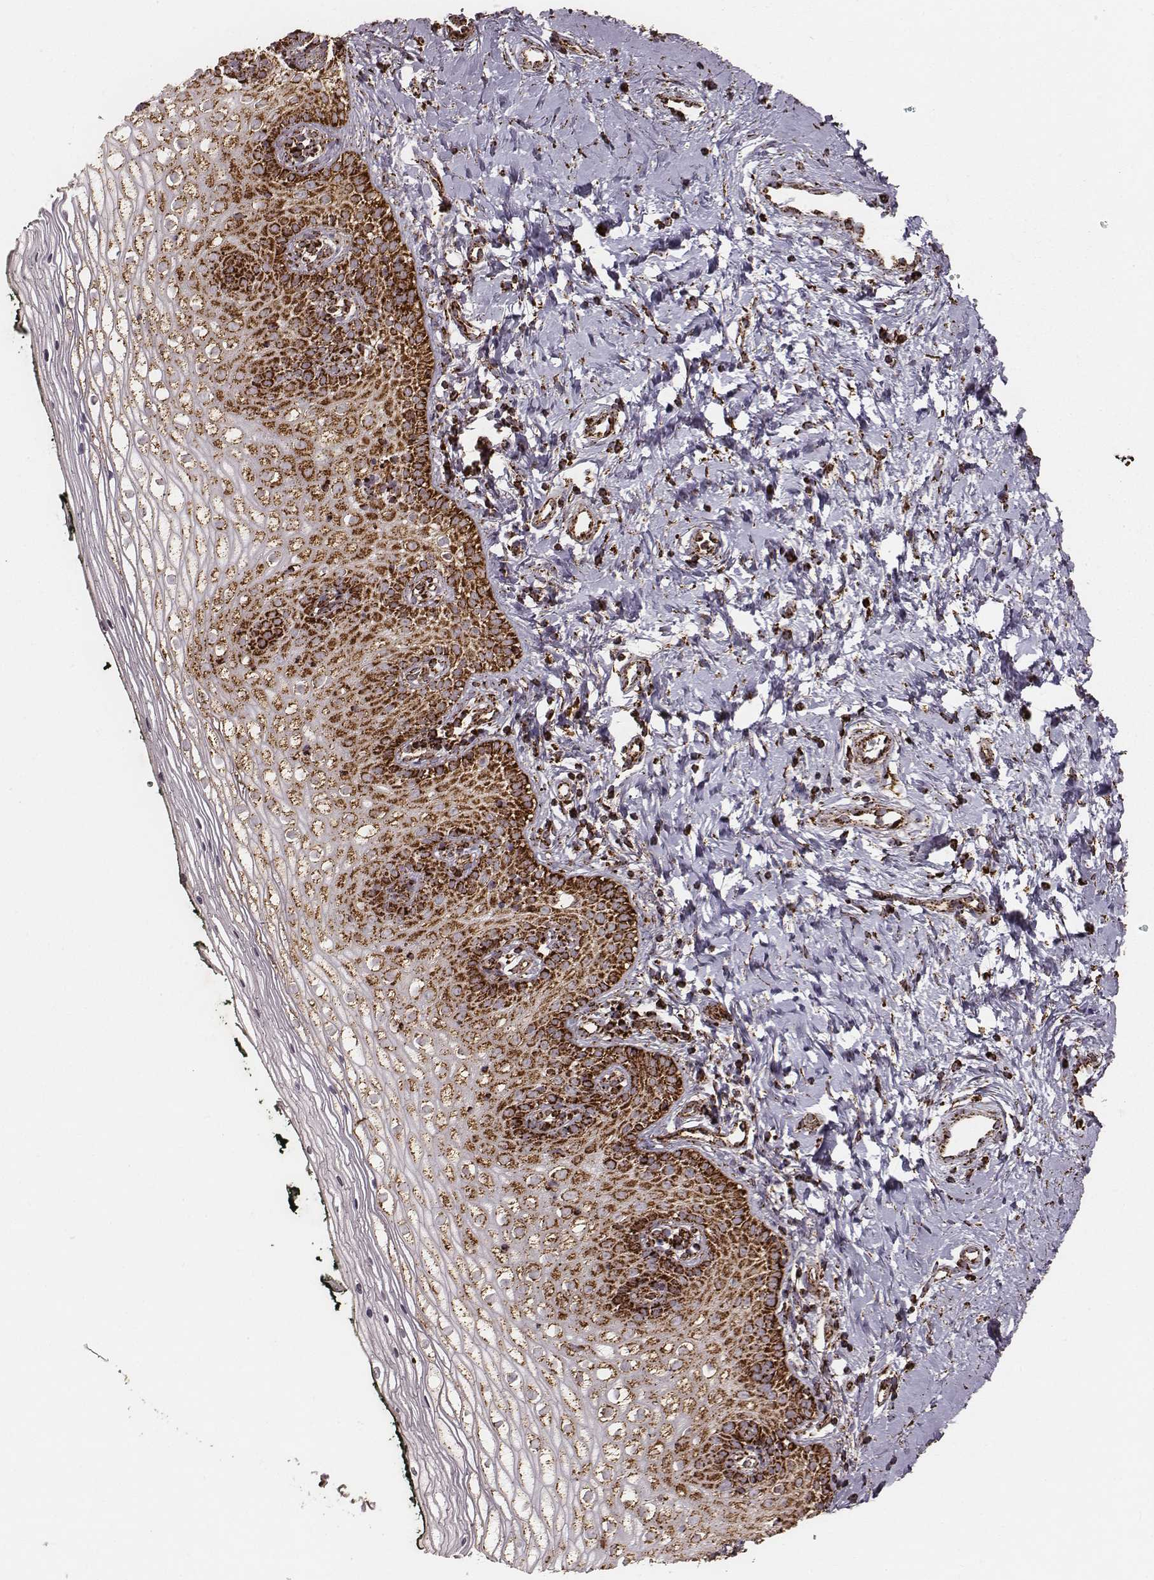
{"staining": {"intensity": "strong", "quantity": ">75%", "location": "cytoplasmic/membranous"}, "tissue": "vagina", "cell_type": "Squamous epithelial cells", "image_type": "normal", "snomed": [{"axis": "morphology", "description": "Normal tissue, NOS"}, {"axis": "topography", "description": "Vagina"}], "caption": "Benign vagina reveals strong cytoplasmic/membranous expression in approximately >75% of squamous epithelial cells.", "gene": "TUFM", "patient": {"sex": "female", "age": 47}}